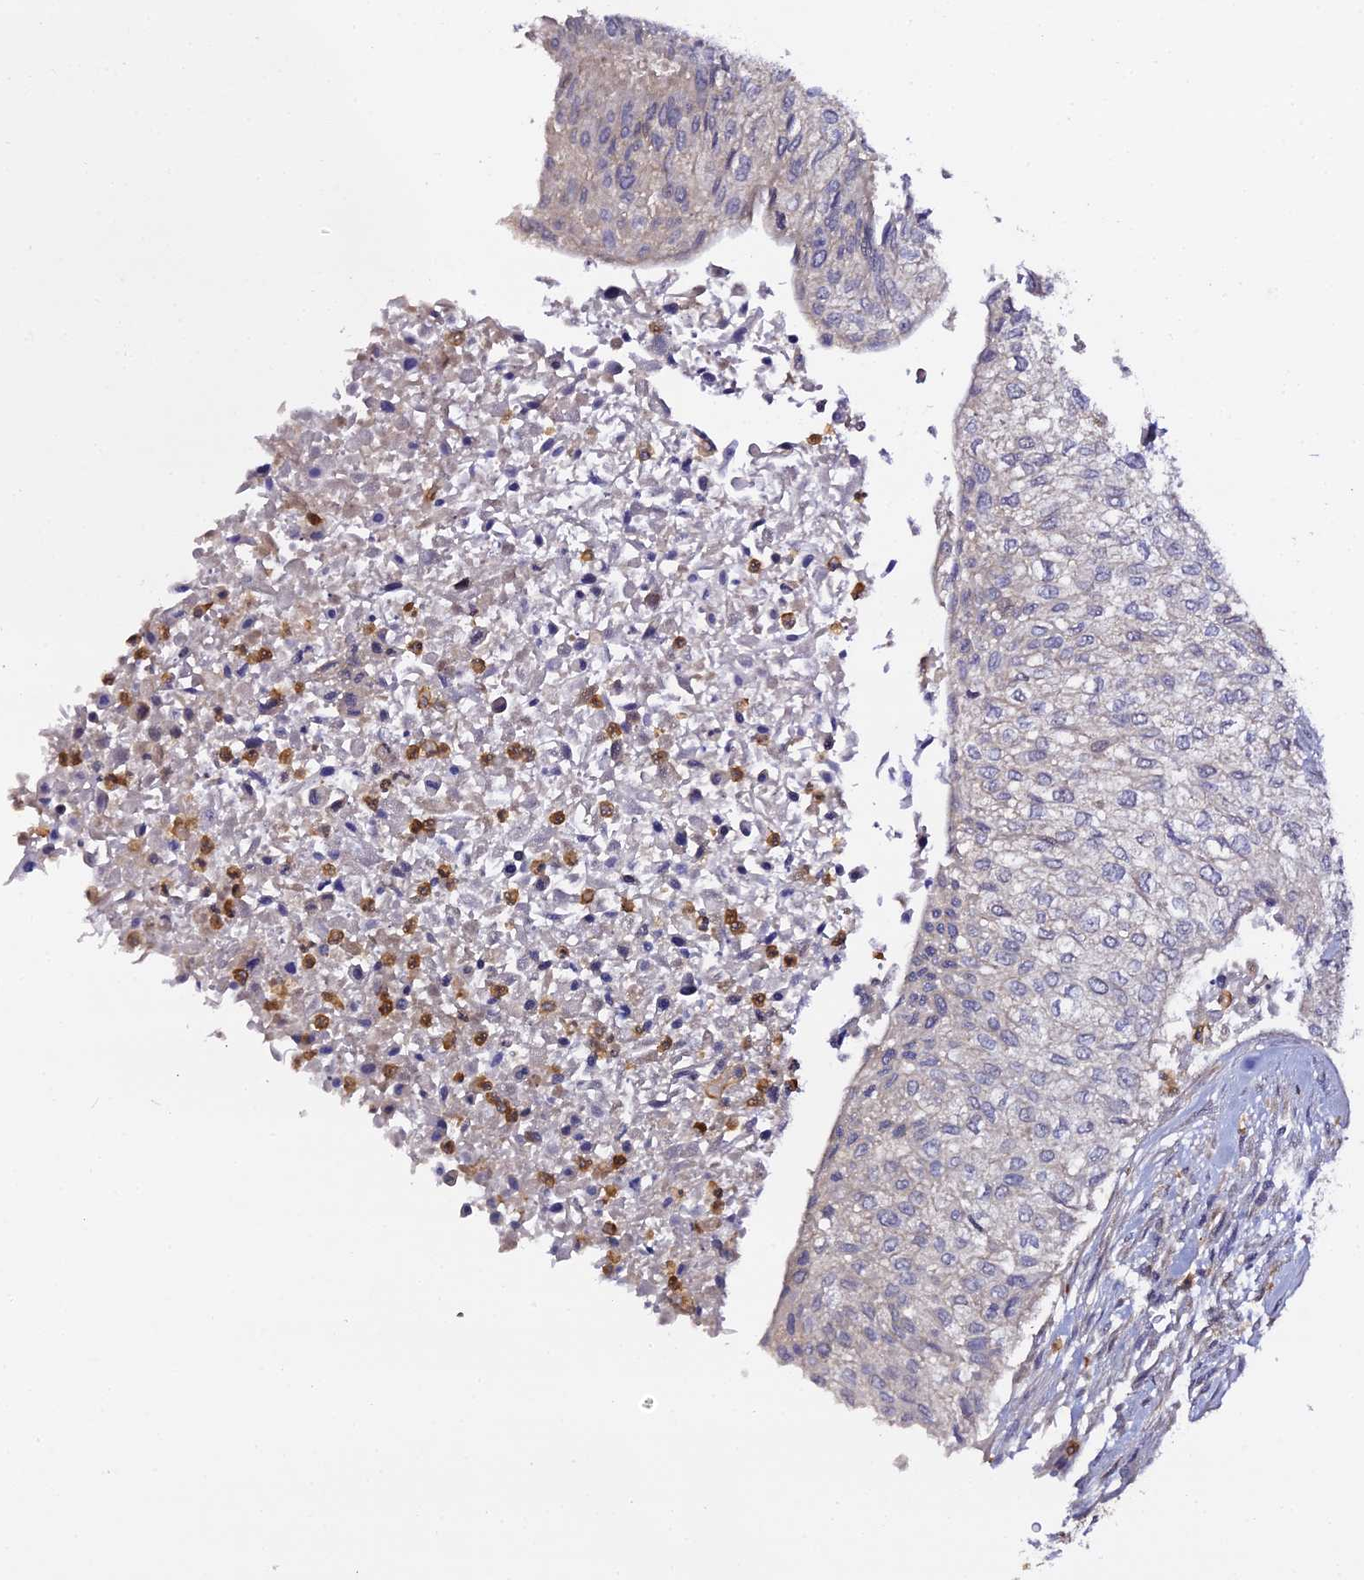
{"staining": {"intensity": "weak", "quantity": "<25%", "location": "cytoplasmic/membranous"}, "tissue": "urothelial cancer", "cell_type": "Tumor cells", "image_type": "cancer", "snomed": [{"axis": "morphology", "description": "Urothelial carcinoma, High grade"}, {"axis": "topography", "description": "Urinary bladder"}], "caption": "Immunohistochemistry (IHC) histopathology image of urothelial carcinoma (high-grade) stained for a protein (brown), which reveals no expression in tumor cells.", "gene": "IL4I1", "patient": {"sex": "male", "age": 35}}